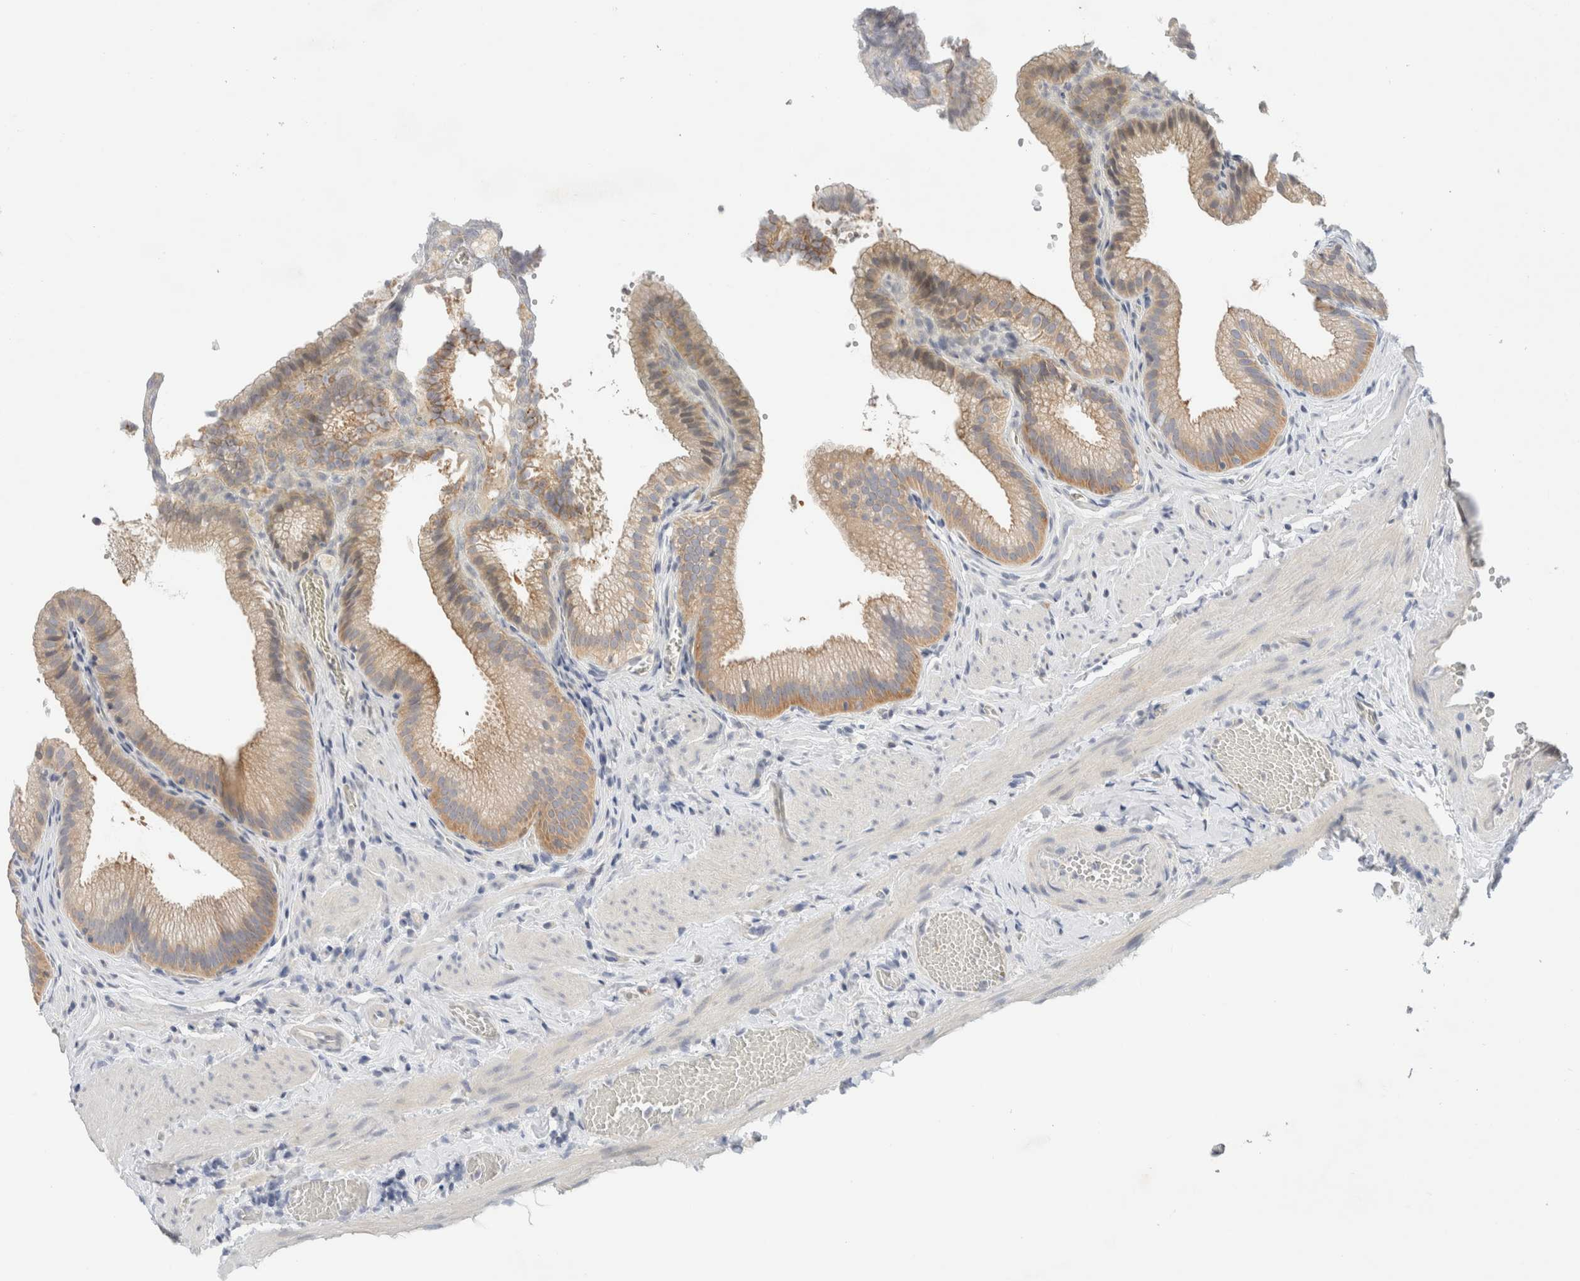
{"staining": {"intensity": "weak", "quantity": ">75%", "location": "cytoplasmic/membranous"}, "tissue": "gallbladder", "cell_type": "Glandular cells", "image_type": "normal", "snomed": [{"axis": "morphology", "description": "Normal tissue, NOS"}, {"axis": "topography", "description": "Gallbladder"}], "caption": "Protein expression analysis of normal gallbladder exhibits weak cytoplasmic/membranous positivity in about >75% of glandular cells.", "gene": "SDR16C5", "patient": {"sex": "male", "age": 38}}